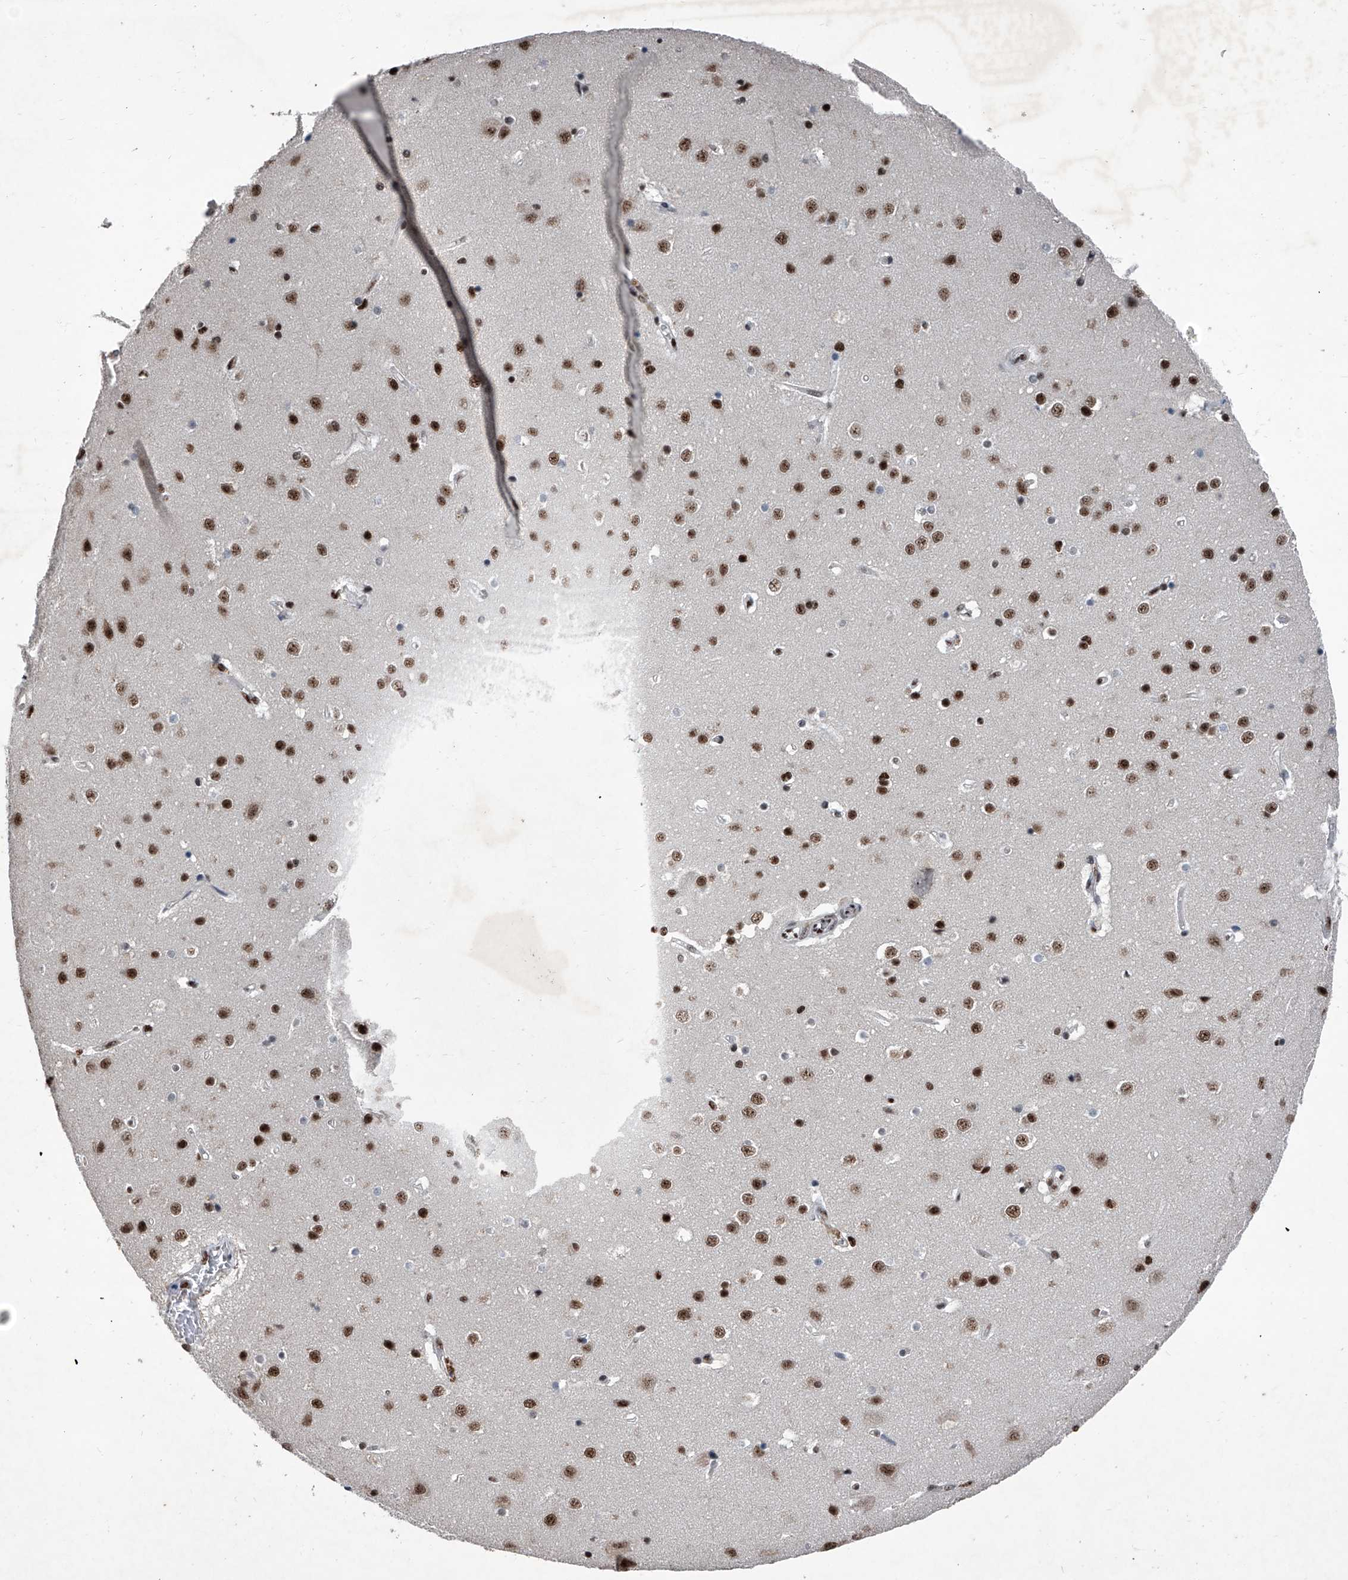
{"staining": {"intensity": "strong", "quantity": "25%-75%", "location": "nuclear"}, "tissue": "cerebral cortex", "cell_type": "Endothelial cells", "image_type": "normal", "snomed": [{"axis": "morphology", "description": "Normal tissue, NOS"}, {"axis": "topography", "description": "Cerebral cortex"}], "caption": "Immunohistochemical staining of normal cerebral cortex reveals high levels of strong nuclear staining in about 25%-75% of endothelial cells.", "gene": "DDX39B", "patient": {"sex": "male", "age": 54}}